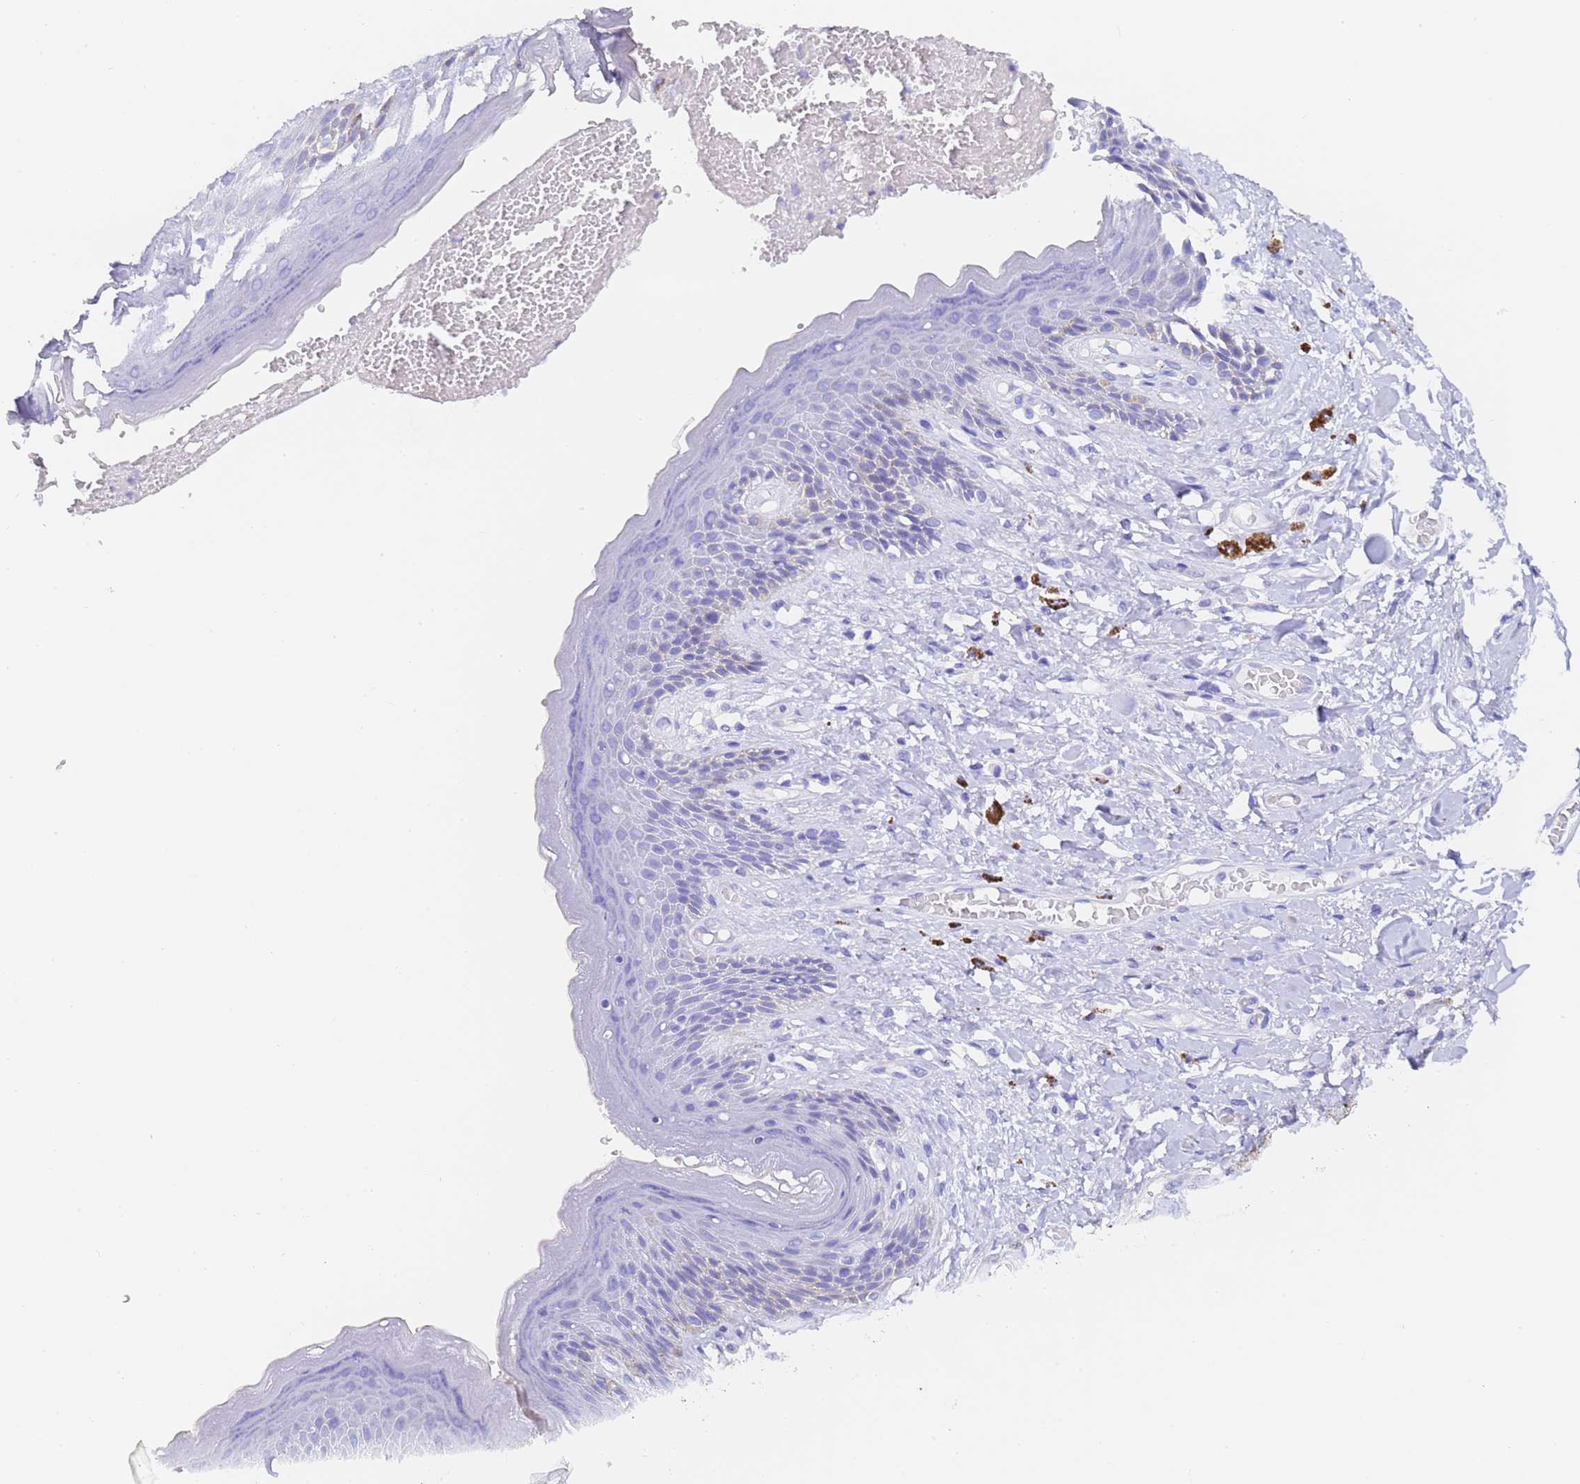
{"staining": {"intensity": "weak", "quantity": "<25%", "location": "cytoplasmic/membranous"}, "tissue": "skin", "cell_type": "Epidermal cells", "image_type": "normal", "snomed": [{"axis": "morphology", "description": "Normal tissue, NOS"}, {"axis": "topography", "description": "Anal"}], "caption": "This is an immunohistochemistry (IHC) micrograph of normal human skin. There is no expression in epidermal cells.", "gene": "GABRA1", "patient": {"sex": "female", "age": 78}}